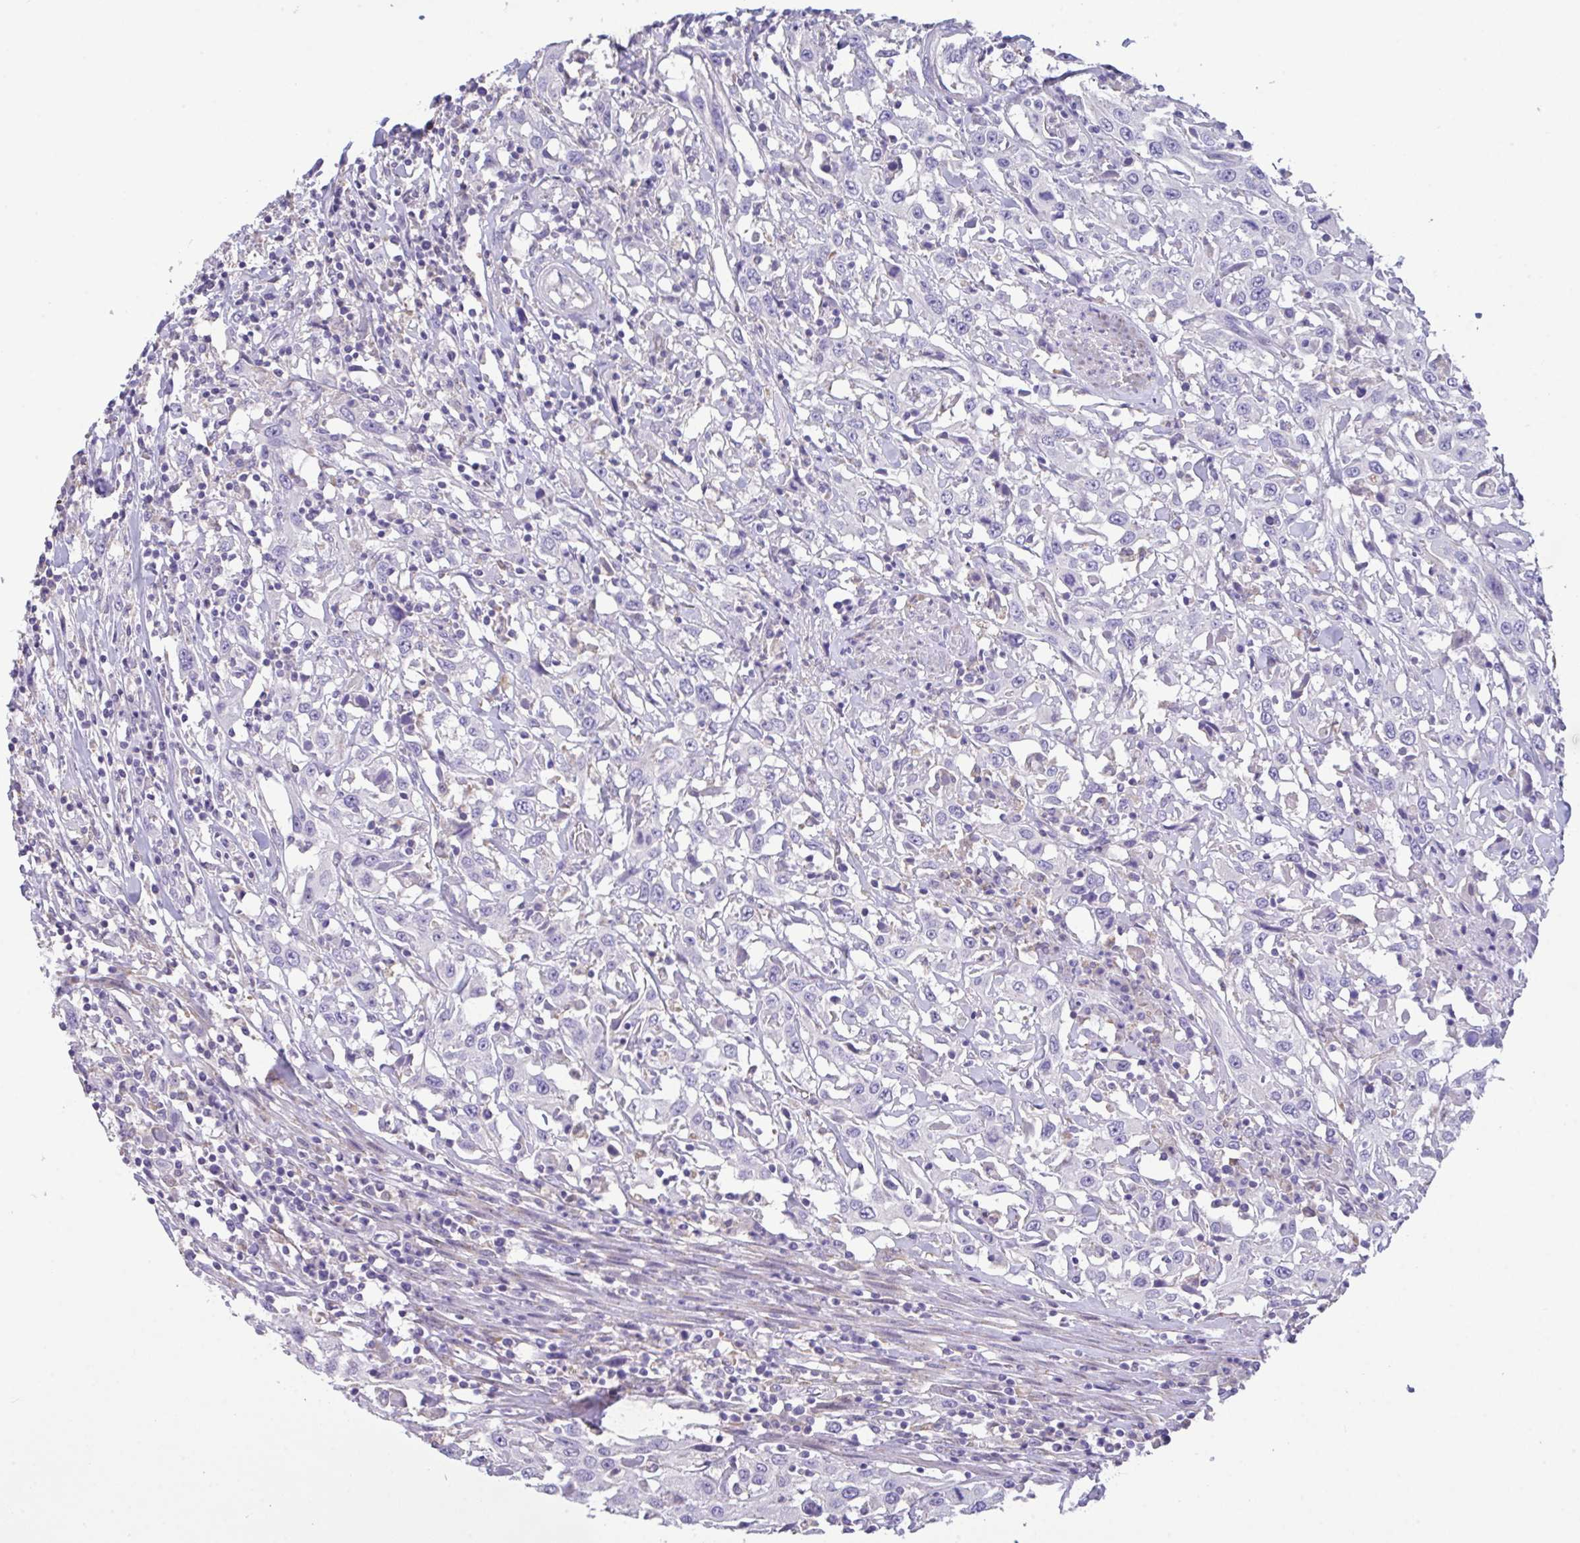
{"staining": {"intensity": "negative", "quantity": "none", "location": "none"}, "tissue": "urothelial cancer", "cell_type": "Tumor cells", "image_type": "cancer", "snomed": [{"axis": "morphology", "description": "Urothelial carcinoma, High grade"}, {"axis": "topography", "description": "Urinary bladder"}], "caption": "Immunohistochemistry (IHC) of human urothelial cancer displays no staining in tumor cells.", "gene": "CA10", "patient": {"sex": "male", "age": 61}}